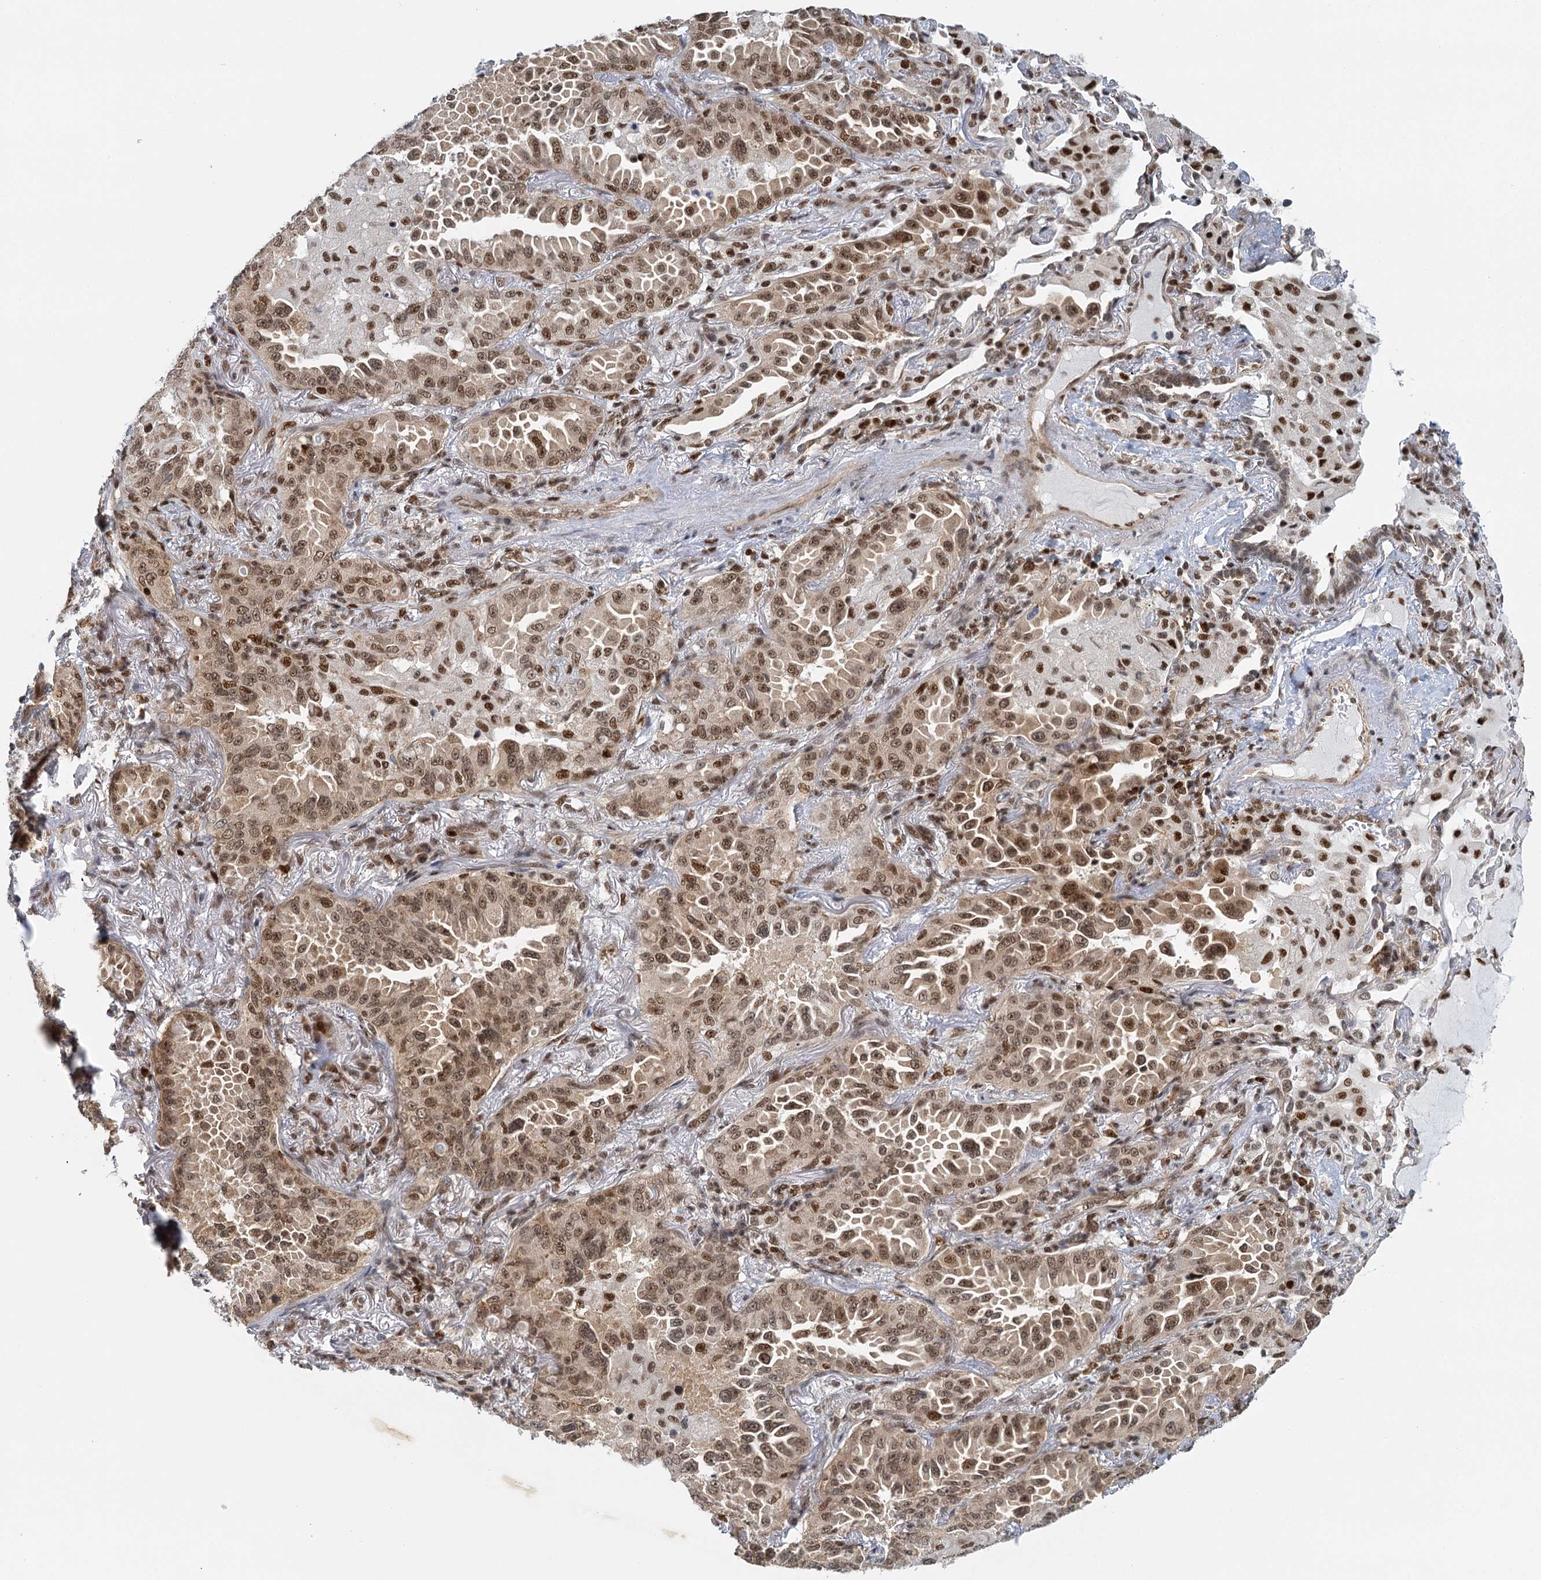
{"staining": {"intensity": "moderate", "quantity": ">75%", "location": "nuclear"}, "tissue": "lung cancer", "cell_type": "Tumor cells", "image_type": "cancer", "snomed": [{"axis": "morphology", "description": "Adenocarcinoma, NOS"}, {"axis": "topography", "description": "Lung"}], "caption": "Protein staining of lung cancer tissue exhibits moderate nuclear expression in approximately >75% of tumor cells.", "gene": "GPATCH11", "patient": {"sex": "female", "age": 69}}